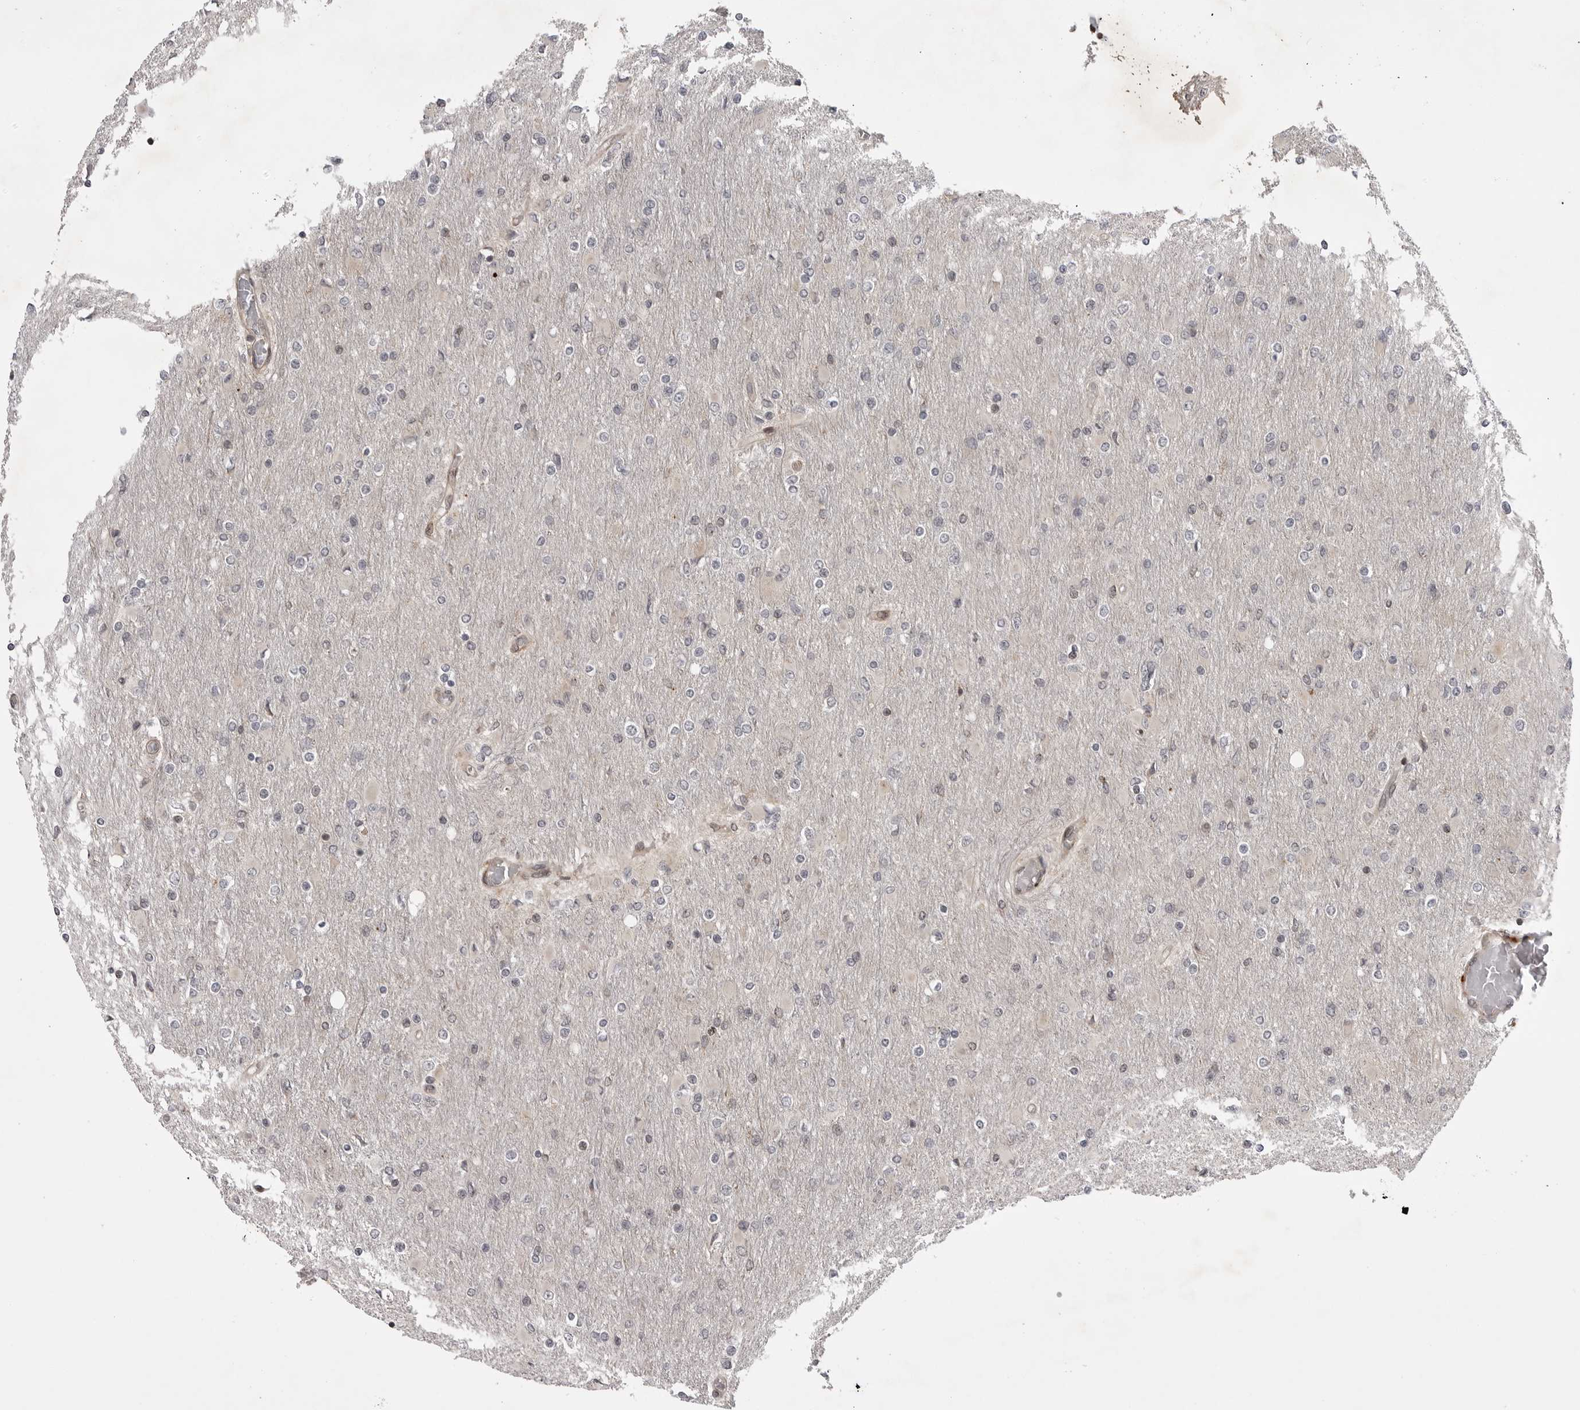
{"staining": {"intensity": "negative", "quantity": "none", "location": "none"}, "tissue": "glioma", "cell_type": "Tumor cells", "image_type": "cancer", "snomed": [{"axis": "morphology", "description": "Glioma, malignant, High grade"}, {"axis": "topography", "description": "Cerebral cortex"}], "caption": "A histopathology image of high-grade glioma (malignant) stained for a protein exhibits no brown staining in tumor cells.", "gene": "ABL1", "patient": {"sex": "female", "age": 36}}